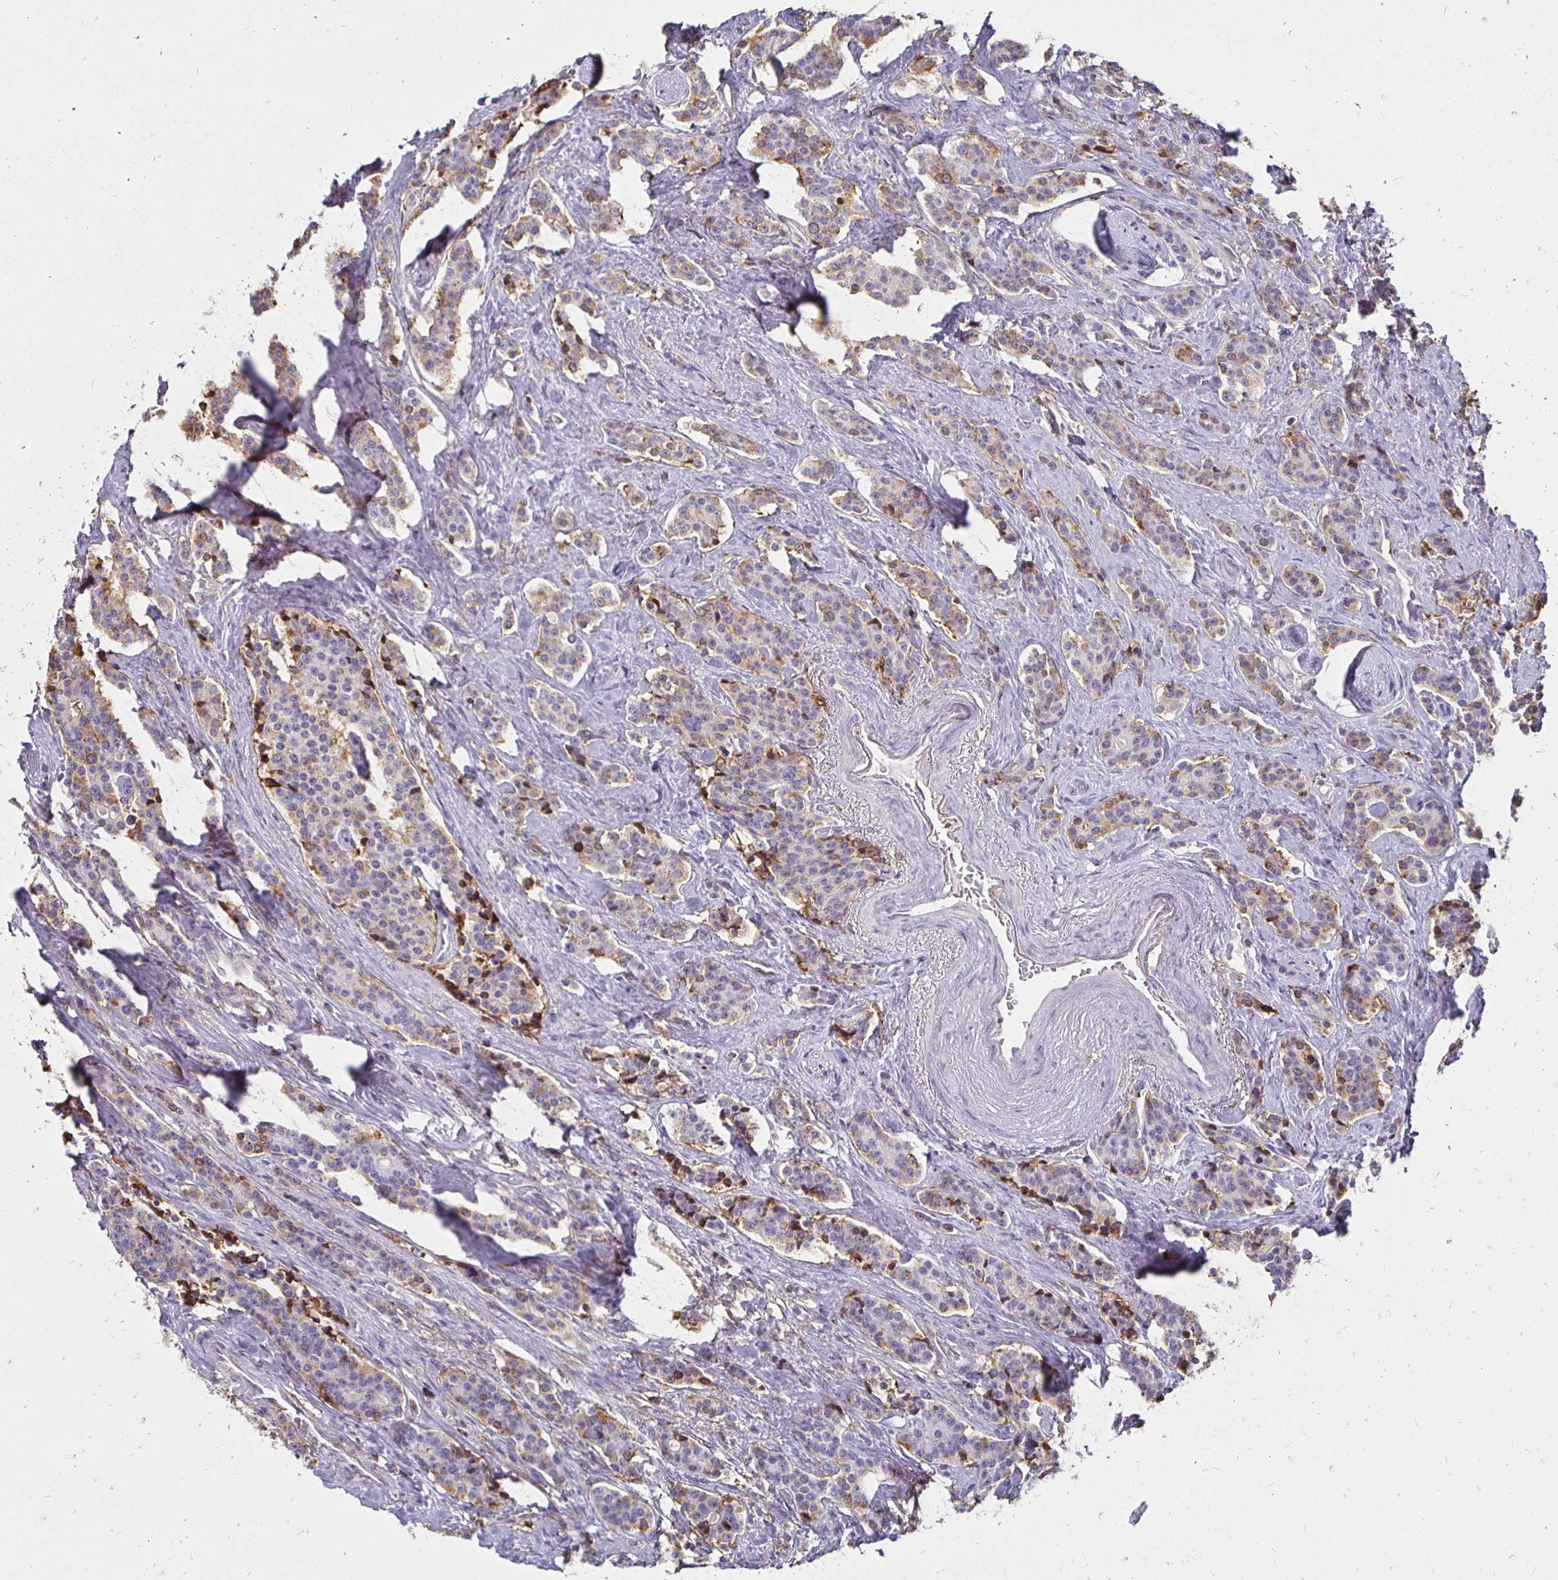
{"staining": {"intensity": "weak", "quantity": "<25%", "location": "cytoplasmic/membranous"}, "tissue": "carcinoid", "cell_type": "Tumor cells", "image_type": "cancer", "snomed": [{"axis": "morphology", "description": "Carcinoid, malignant, NOS"}, {"axis": "topography", "description": "Small intestine"}], "caption": "A photomicrograph of carcinoid stained for a protein demonstrates no brown staining in tumor cells.", "gene": "TAS1R3", "patient": {"sex": "female", "age": 73}}